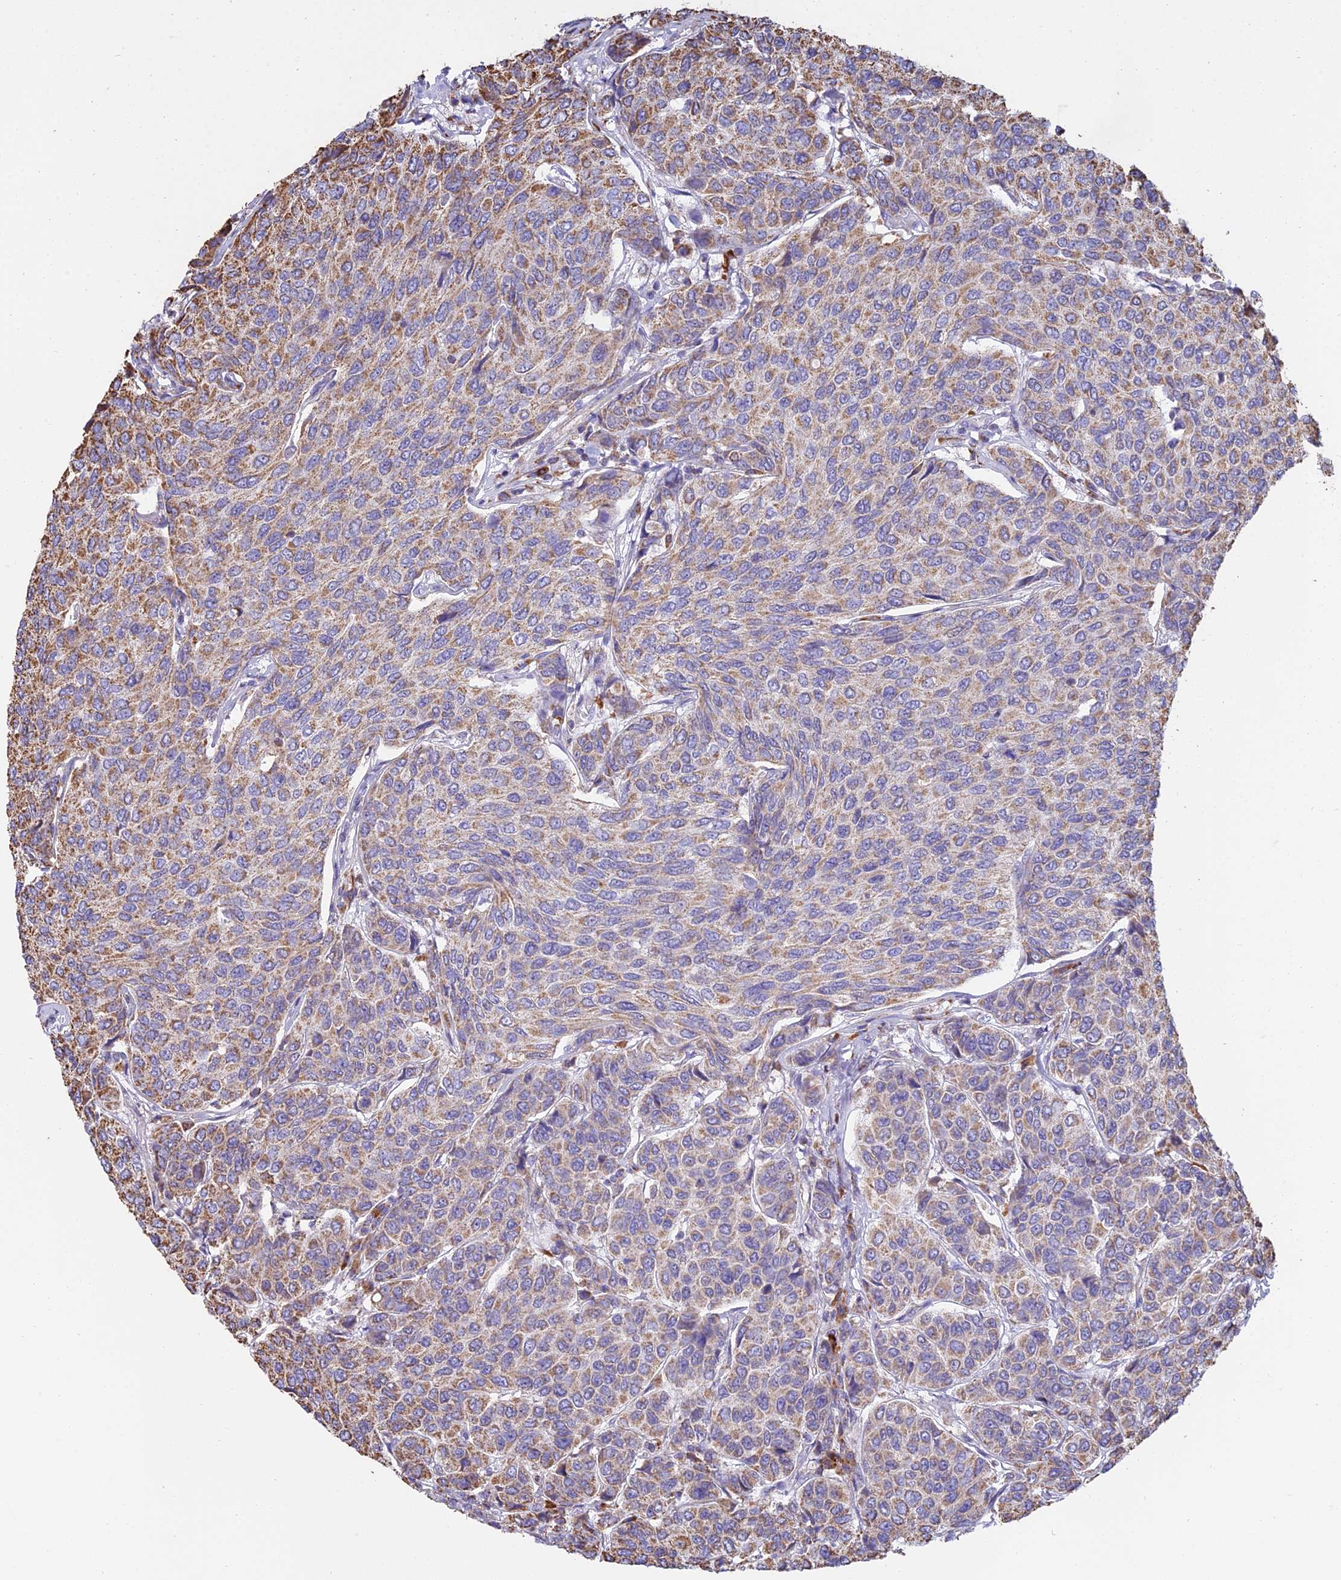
{"staining": {"intensity": "moderate", "quantity": ">75%", "location": "cytoplasmic/membranous"}, "tissue": "breast cancer", "cell_type": "Tumor cells", "image_type": "cancer", "snomed": [{"axis": "morphology", "description": "Duct carcinoma"}, {"axis": "topography", "description": "Breast"}], "caption": "Protein staining exhibits moderate cytoplasmic/membranous expression in approximately >75% of tumor cells in breast cancer (infiltrating ductal carcinoma).", "gene": "OR2W3", "patient": {"sex": "female", "age": 55}}